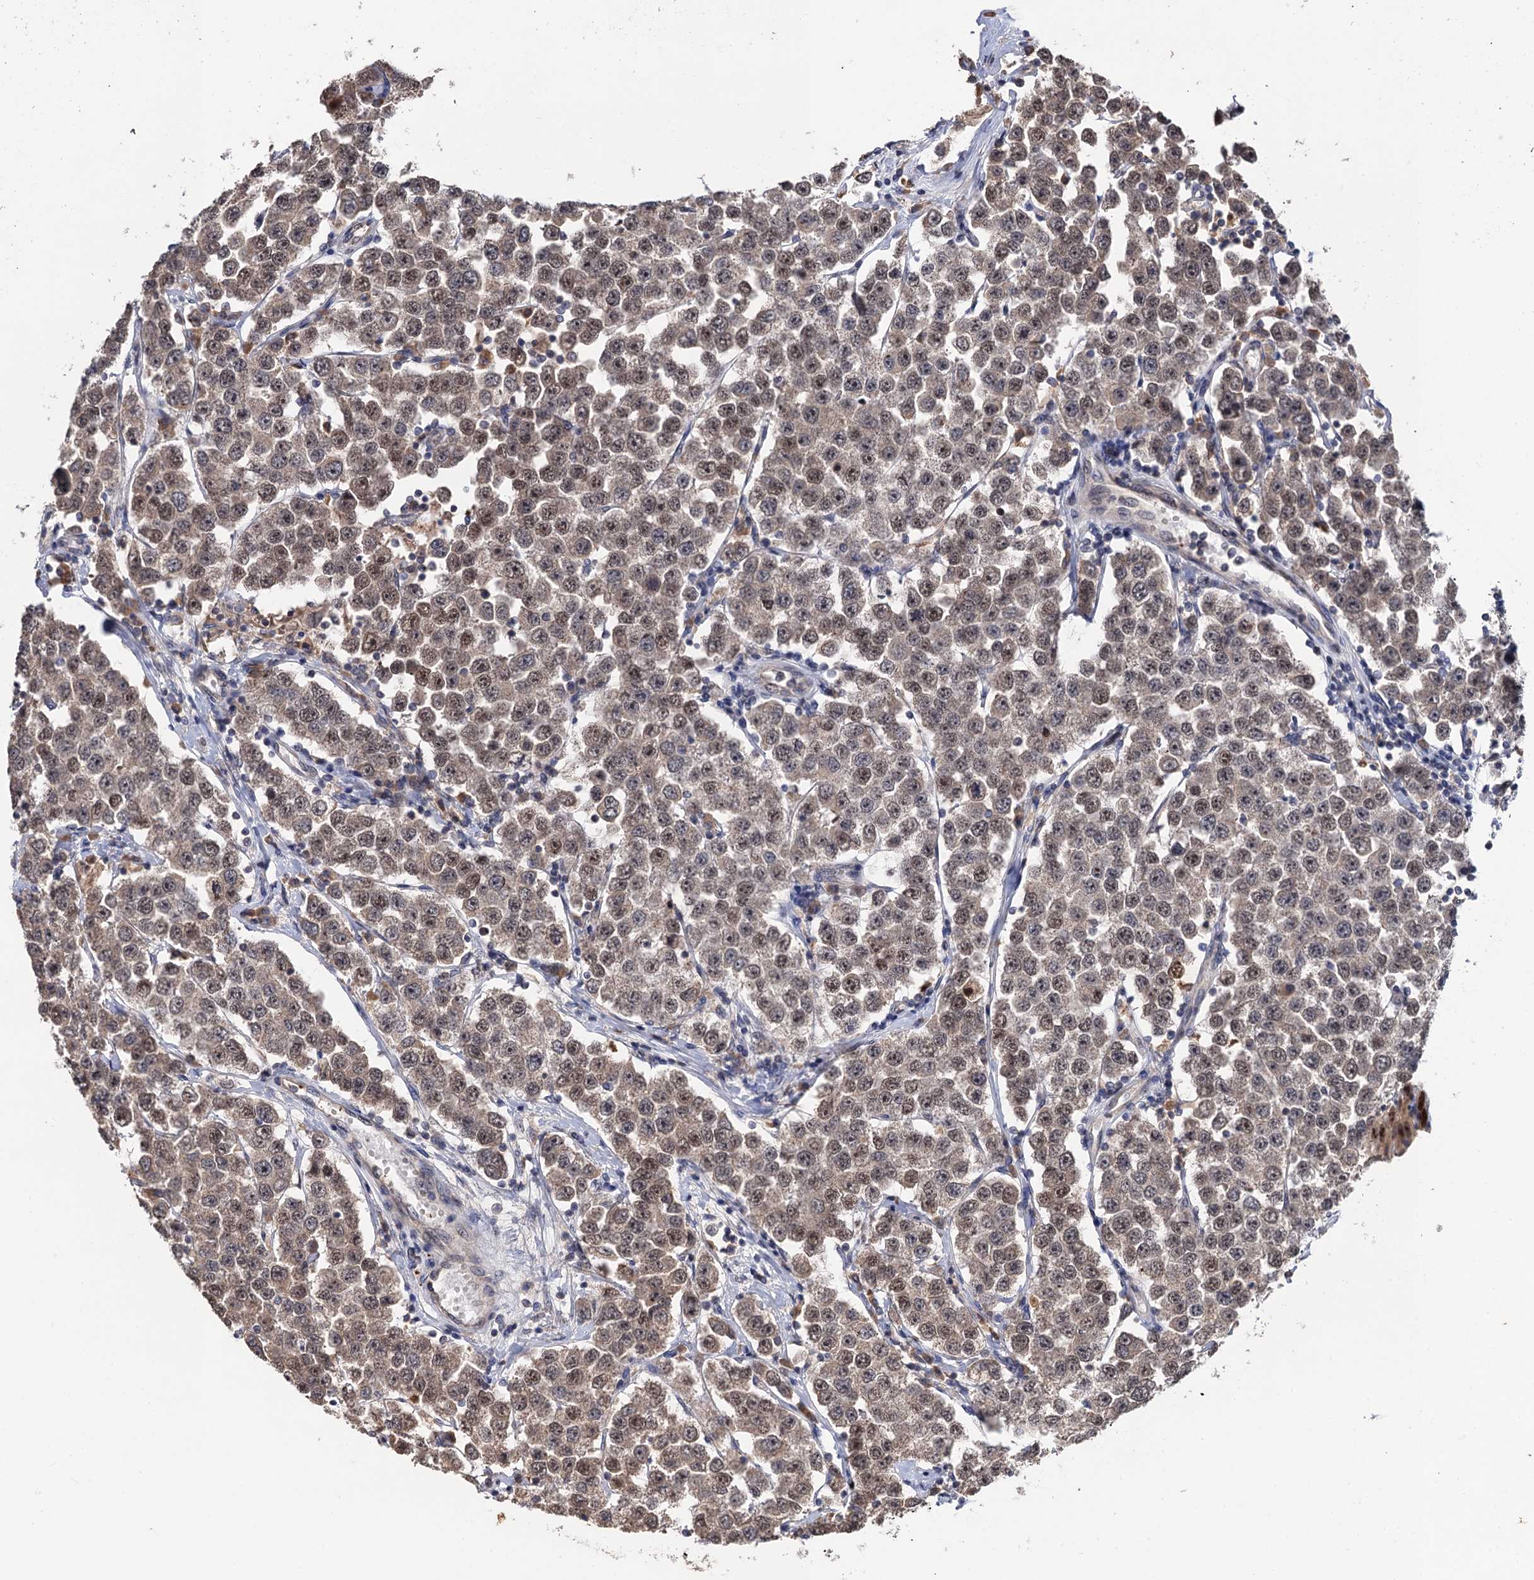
{"staining": {"intensity": "moderate", "quantity": ">75%", "location": "nuclear"}, "tissue": "testis cancer", "cell_type": "Tumor cells", "image_type": "cancer", "snomed": [{"axis": "morphology", "description": "Seminoma, NOS"}, {"axis": "topography", "description": "Testis"}], "caption": "Protein expression analysis of human testis cancer reveals moderate nuclear expression in about >75% of tumor cells.", "gene": "LRRC63", "patient": {"sex": "male", "age": 28}}